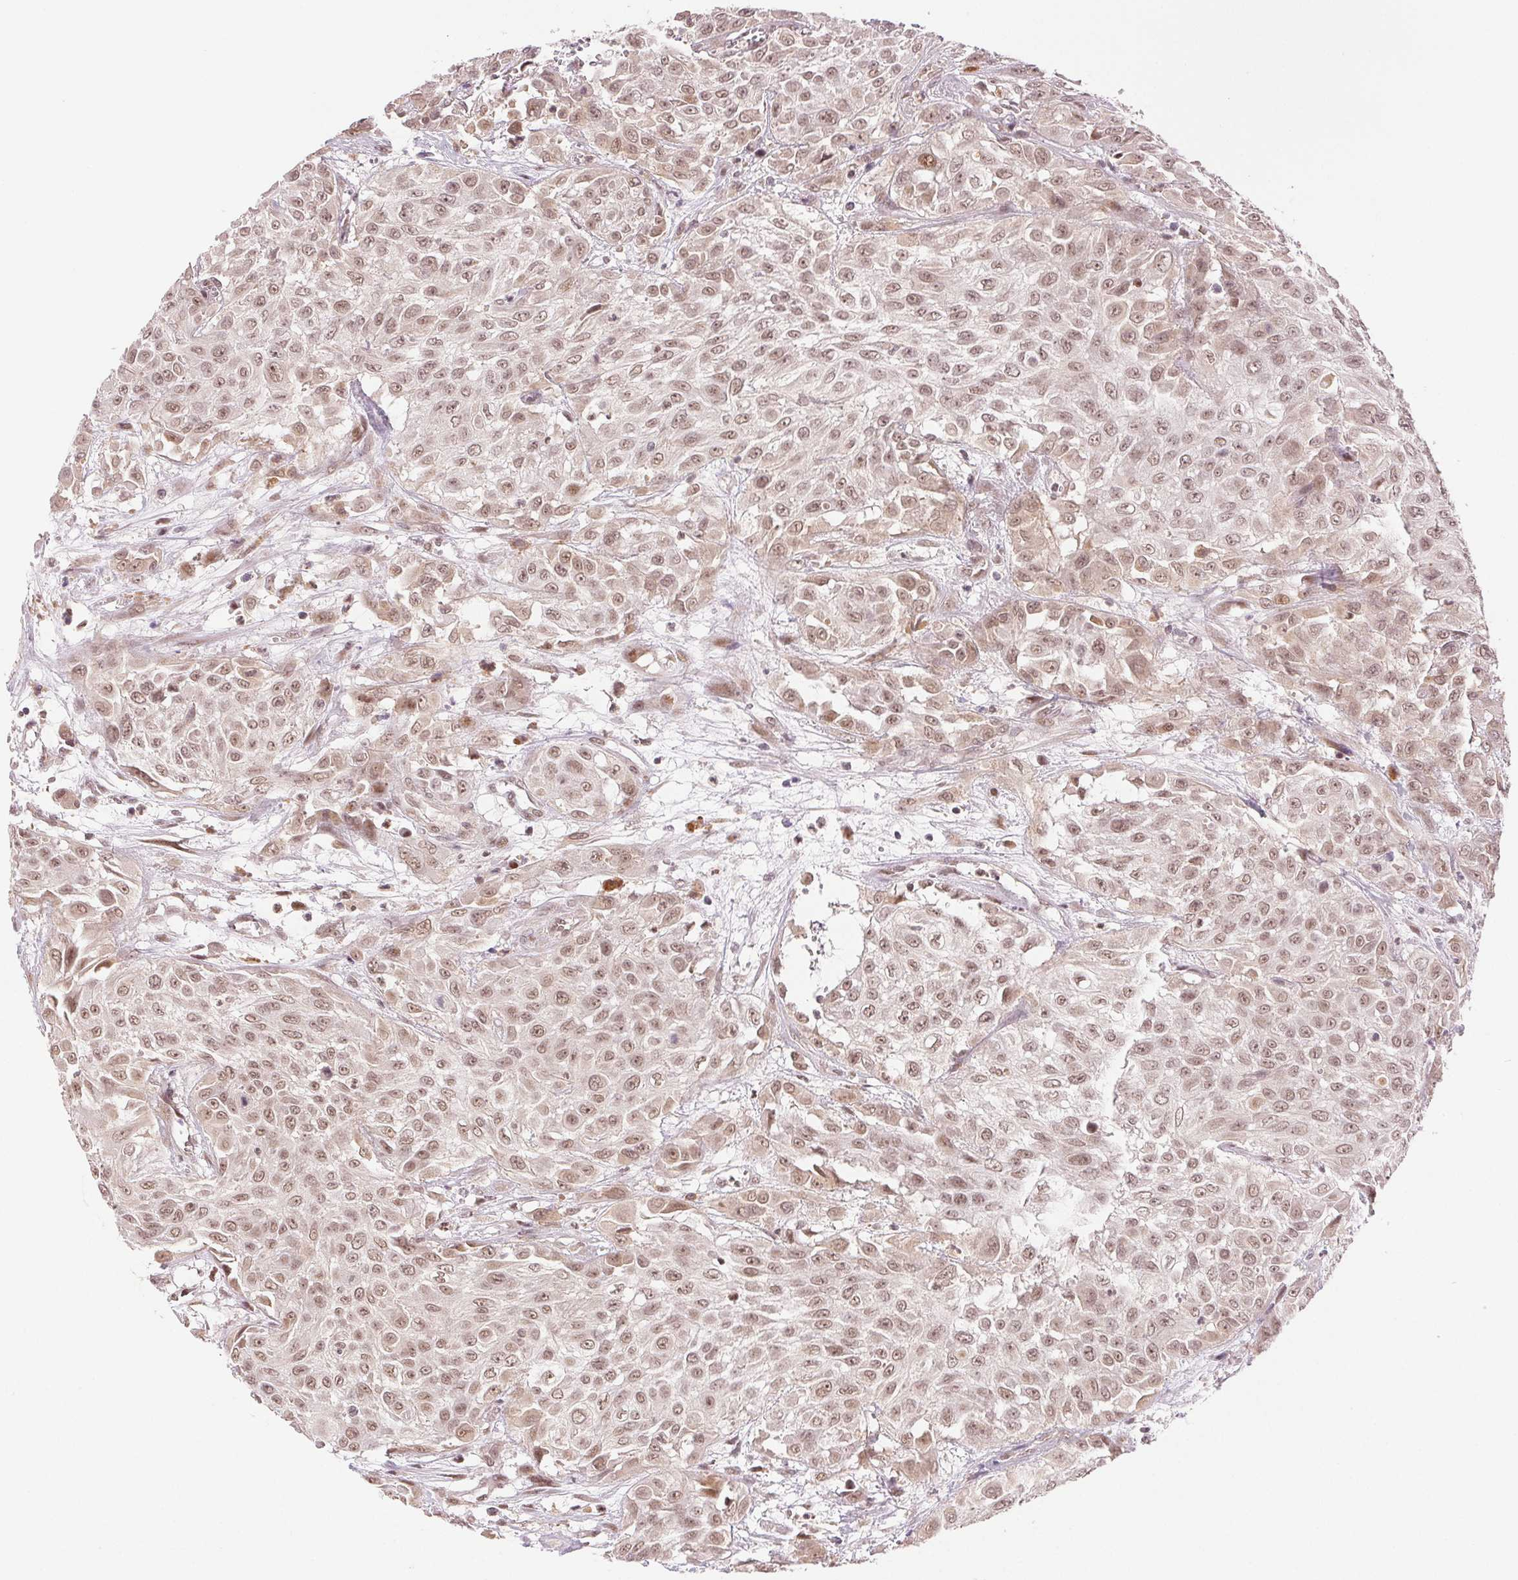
{"staining": {"intensity": "moderate", "quantity": ">75%", "location": "nuclear"}, "tissue": "urothelial cancer", "cell_type": "Tumor cells", "image_type": "cancer", "snomed": [{"axis": "morphology", "description": "Urothelial carcinoma, High grade"}, {"axis": "topography", "description": "Urinary bladder"}], "caption": "Immunohistochemical staining of human urothelial cancer shows moderate nuclear protein positivity in approximately >75% of tumor cells.", "gene": "GRHL3", "patient": {"sex": "male", "age": 57}}